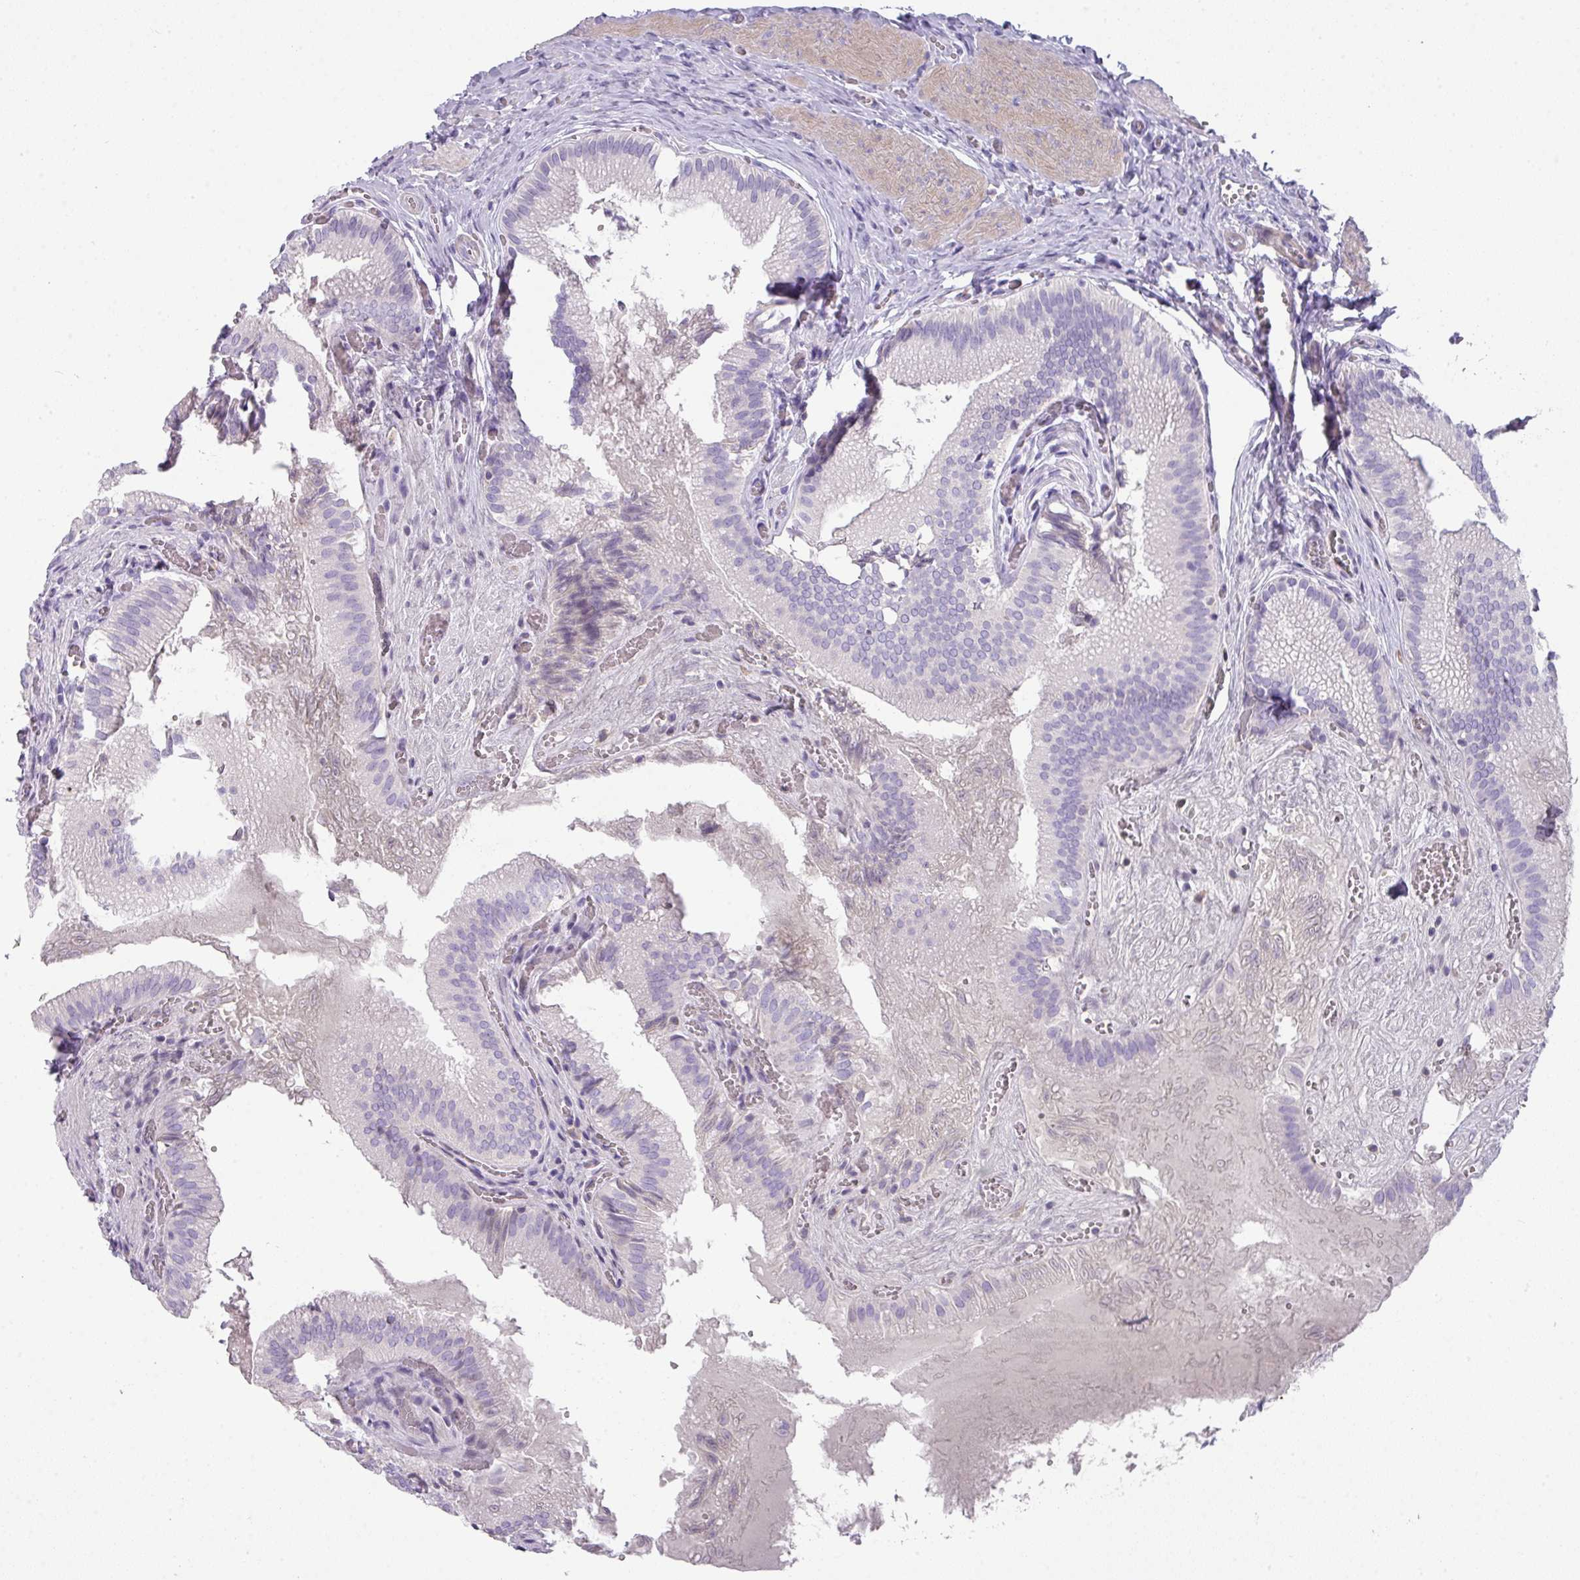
{"staining": {"intensity": "negative", "quantity": "none", "location": "none"}, "tissue": "gallbladder", "cell_type": "Glandular cells", "image_type": "normal", "snomed": [{"axis": "morphology", "description": "Normal tissue, NOS"}, {"axis": "topography", "description": "Gallbladder"}, {"axis": "topography", "description": "Peripheral nerve tissue"}], "caption": "An immunohistochemistry photomicrograph of unremarkable gallbladder is shown. There is no staining in glandular cells of gallbladder.", "gene": "GLI4", "patient": {"sex": "male", "age": 17}}